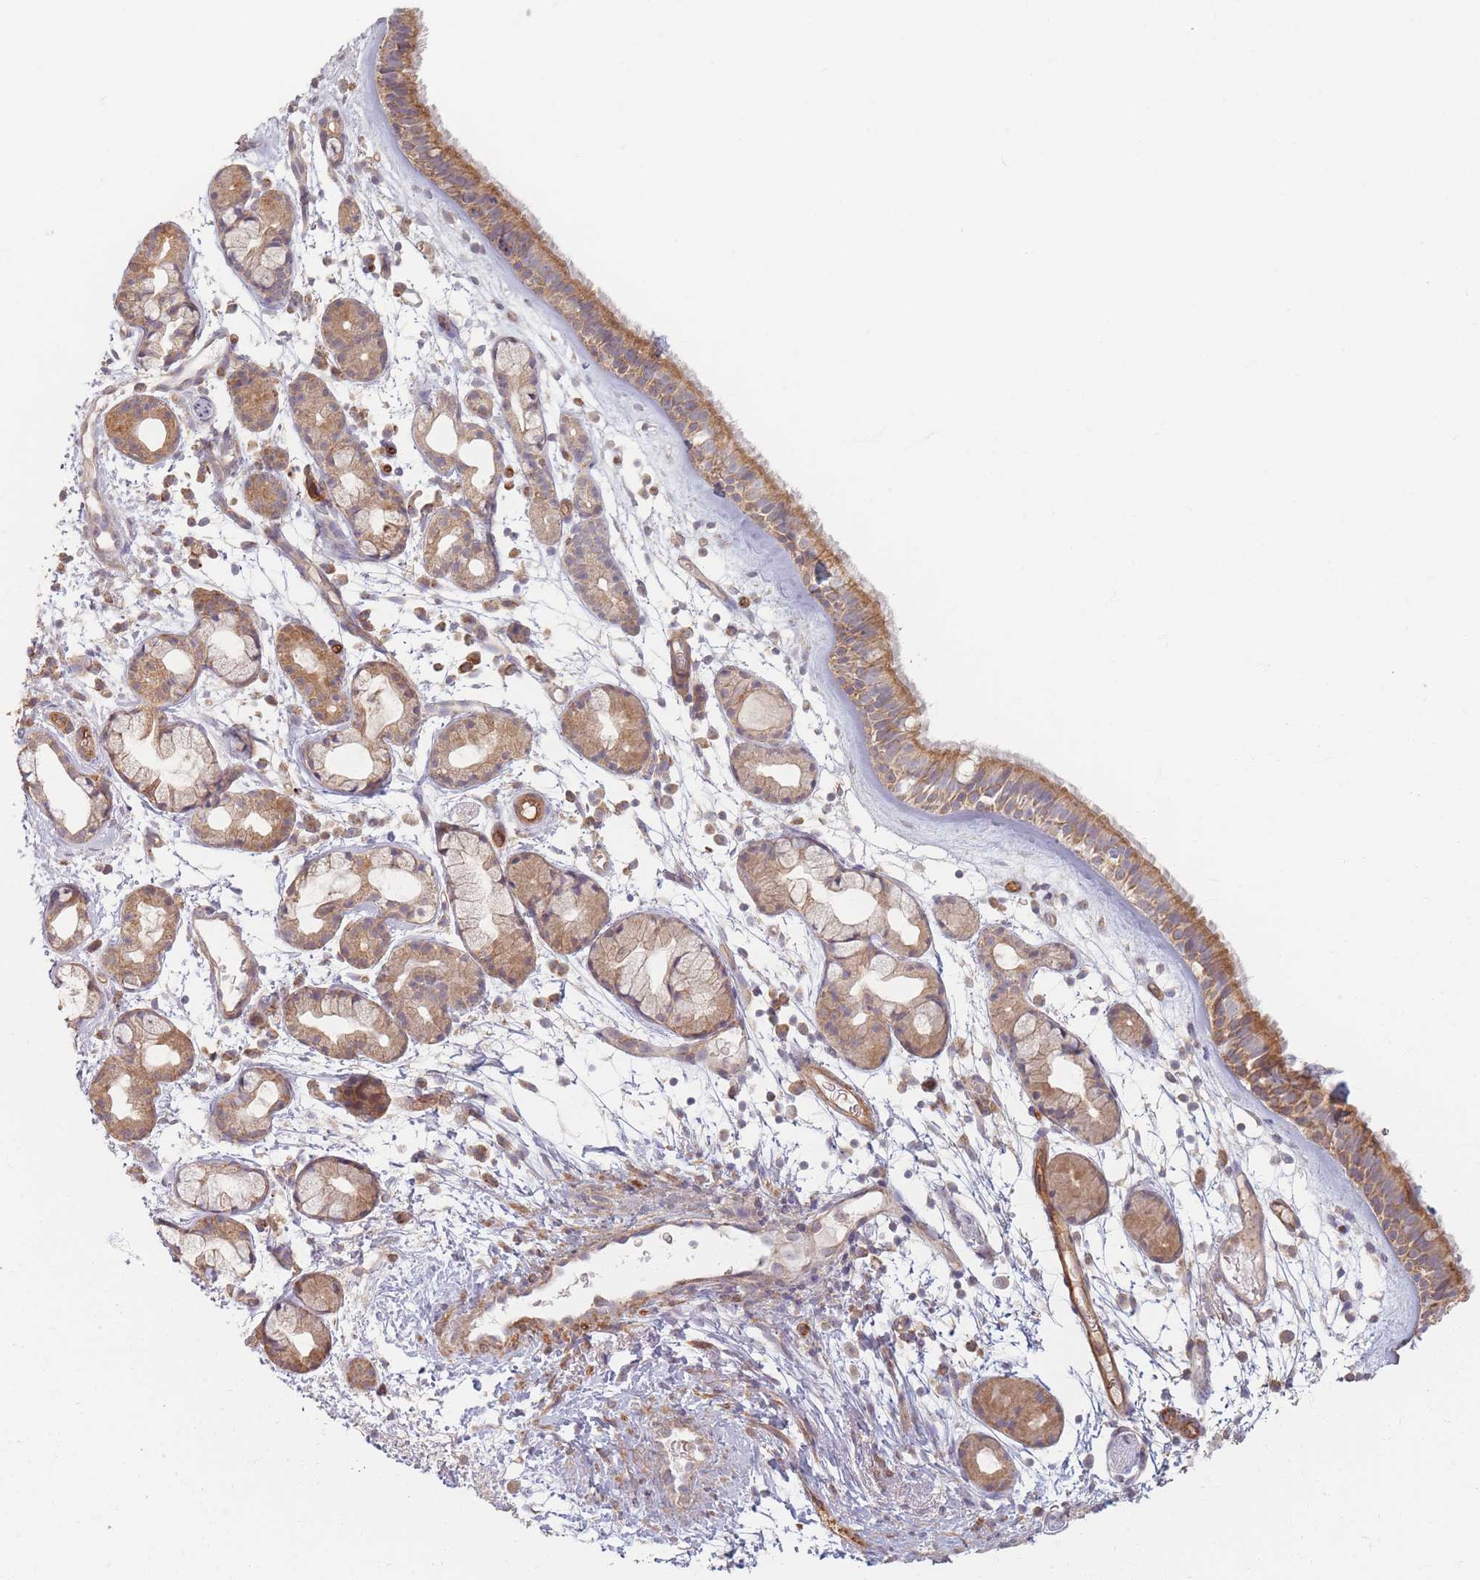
{"staining": {"intensity": "moderate", "quantity": ">75%", "location": "cytoplasmic/membranous"}, "tissue": "nasopharynx", "cell_type": "Respiratory epithelial cells", "image_type": "normal", "snomed": [{"axis": "morphology", "description": "Normal tissue, NOS"}, {"axis": "topography", "description": "Nasopharynx"}], "caption": "This histopathology image demonstrates immunohistochemistry staining of benign nasopharynx, with medium moderate cytoplasmic/membranous positivity in approximately >75% of respiratory epithelial cells.", "gene": "MRPS6", "patient": {"sex": "female", "age": 81}}